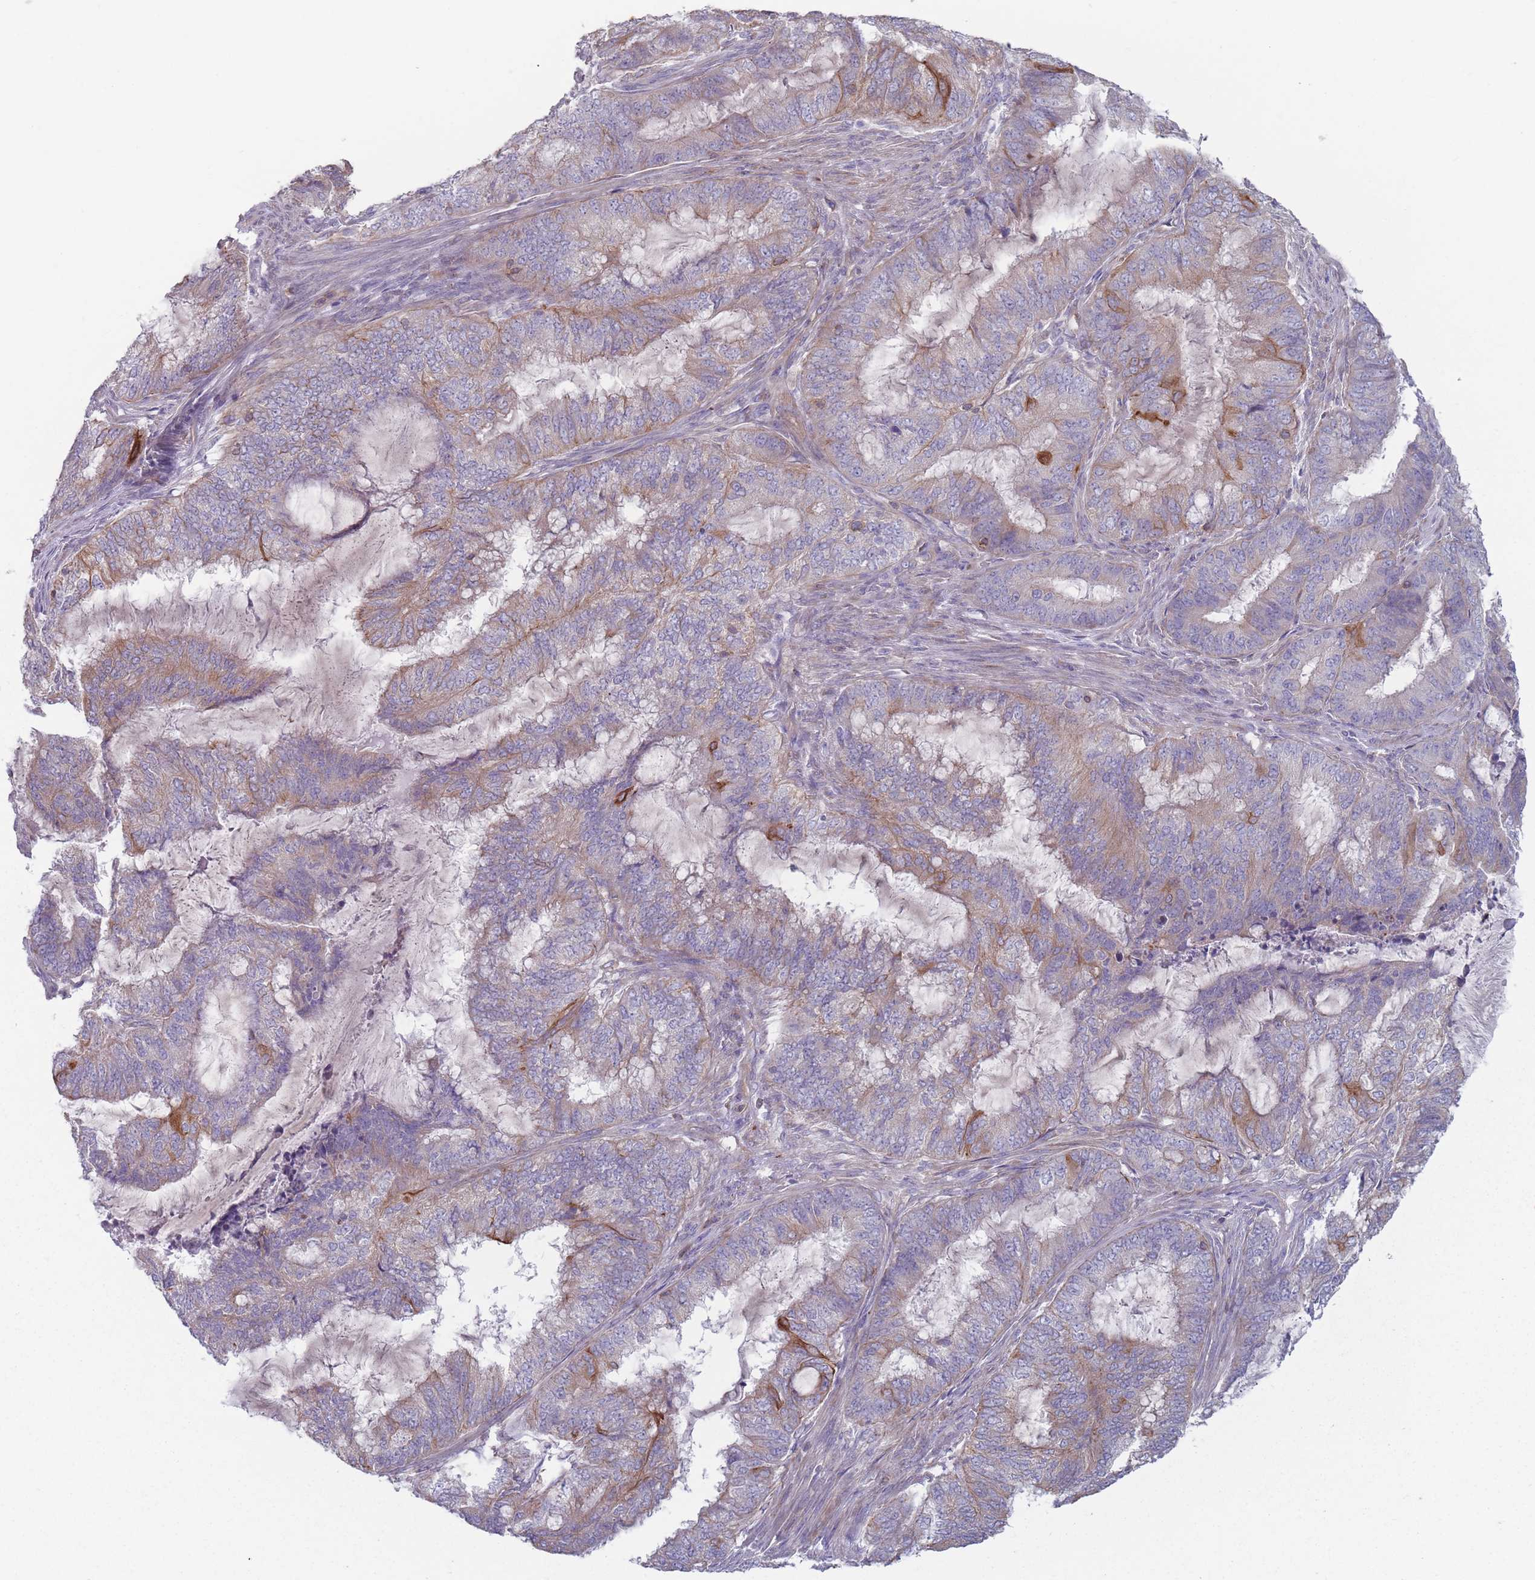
{"staining": {"intensity": "moderate", "quantity": "25%-75%", "location": "cytoplasmic/membranous"}, "tissue": "endometrial cancer", "cell_type": "Tumor cells", "image_type": "cancer", "snomed": [{"axis": "morphology", "description": "Adenocarcinoma, NOS"}, {"axis": "topography", "description": "Endometrium"}], "caption": "A brown stain highlights moderate cytoplasmic/membranous expression of a protein in human endometrial cancer (adenocarcinoma) tumor cells. (IHC, brightfield microscopy, high magnification).", "gene": "HSBP1L1", "patient": {"sex": "female", "age": 51}}